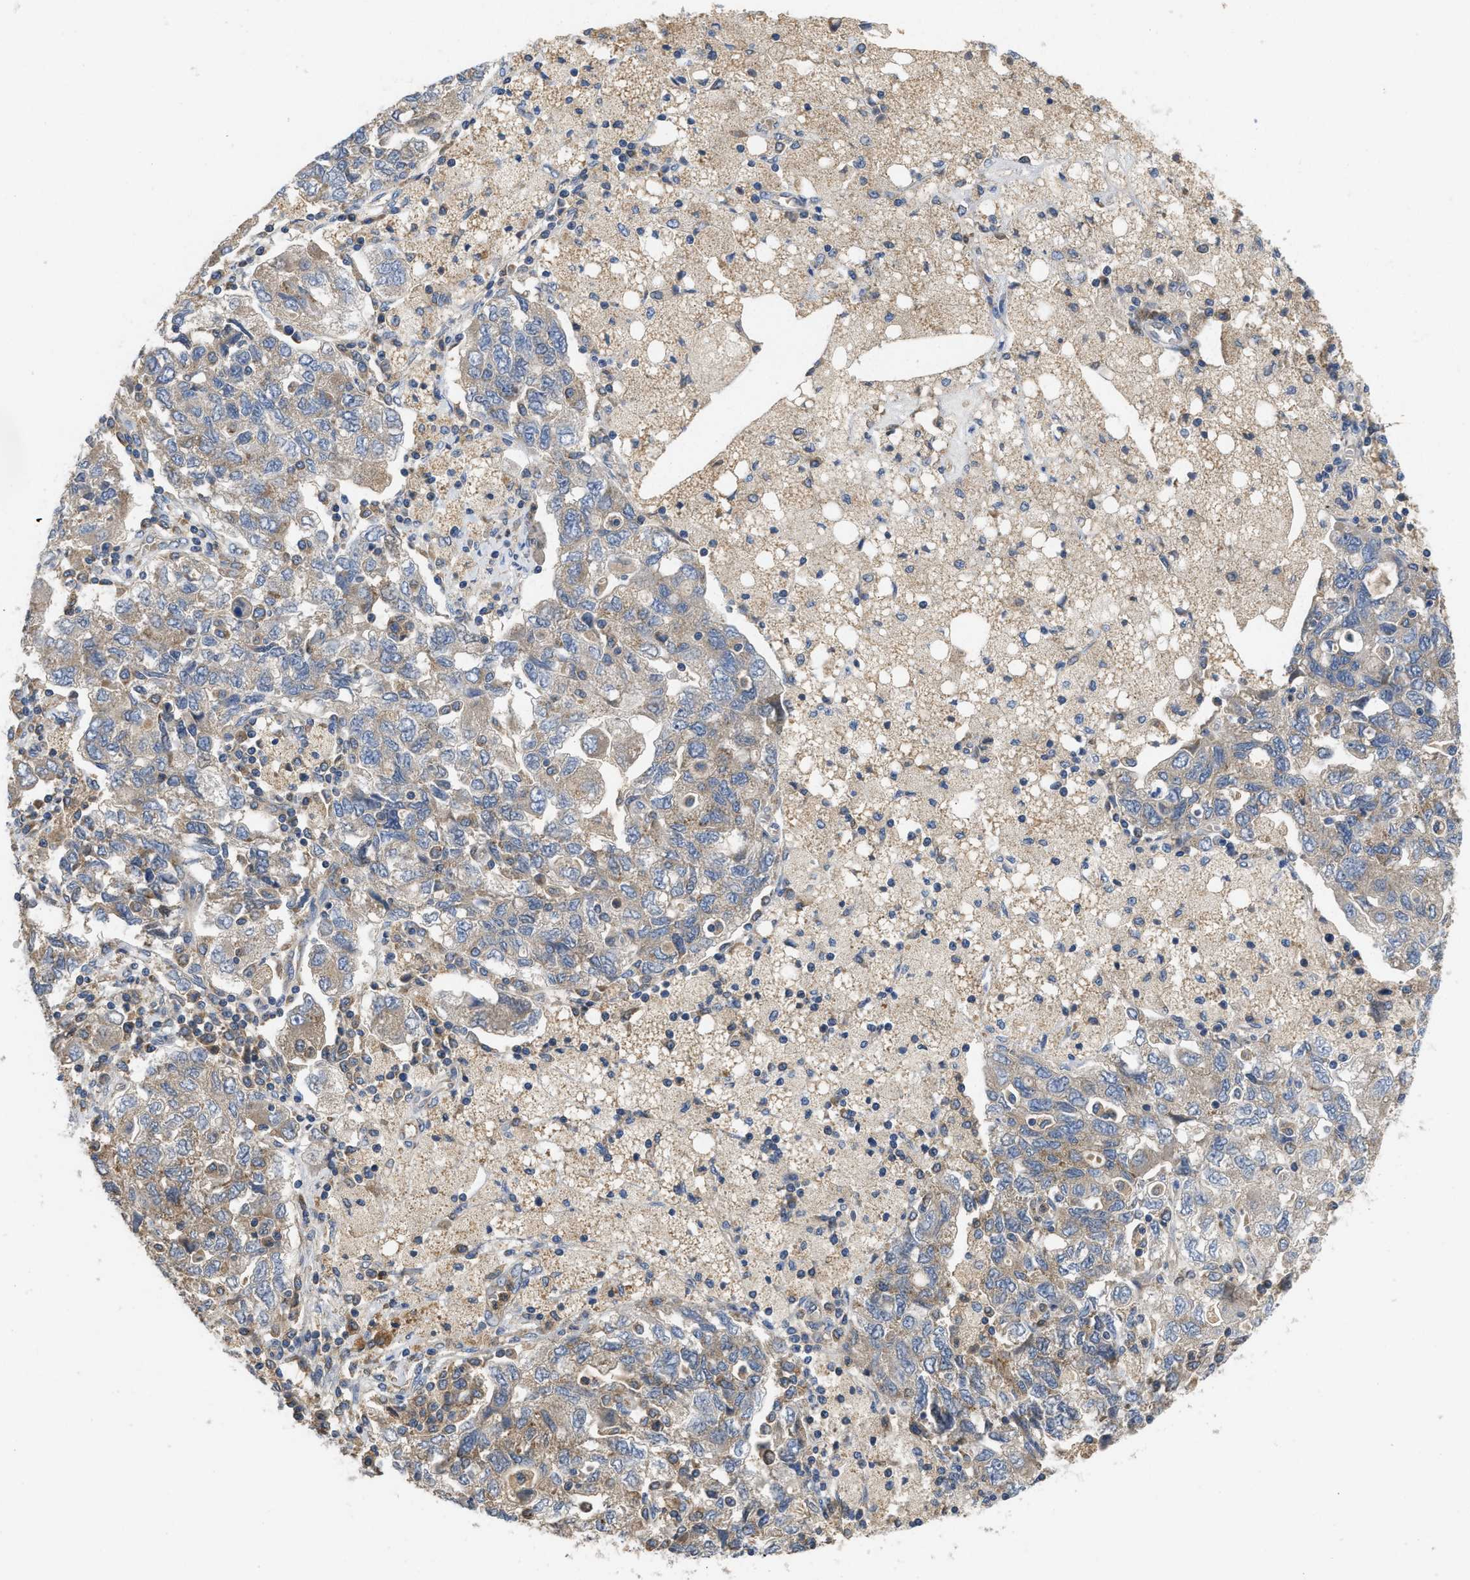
{"staining": {"intensity": "weak", "quantity": ">75%", "location": "cytoplasmic/membranous"}, "tissue": "ovarian cancer", "cell_type": "Tumor cells", "image_type": "cancer", "snomed": [{"axis": "morphology", "description": "Carcinoma, NOS"}, {"axis": "morphology", "description": "Cystadenocarcinoma, serous, NOS"}, {"axis": "topography", "description": "Ovary"}], "caption": "Ovarian cancer tissue exhibits weak cytoplasmic/membranous staining in about >75% of tumor cells", "gene": "RNF216", "patient": {"sex": "female", "age": 69}}